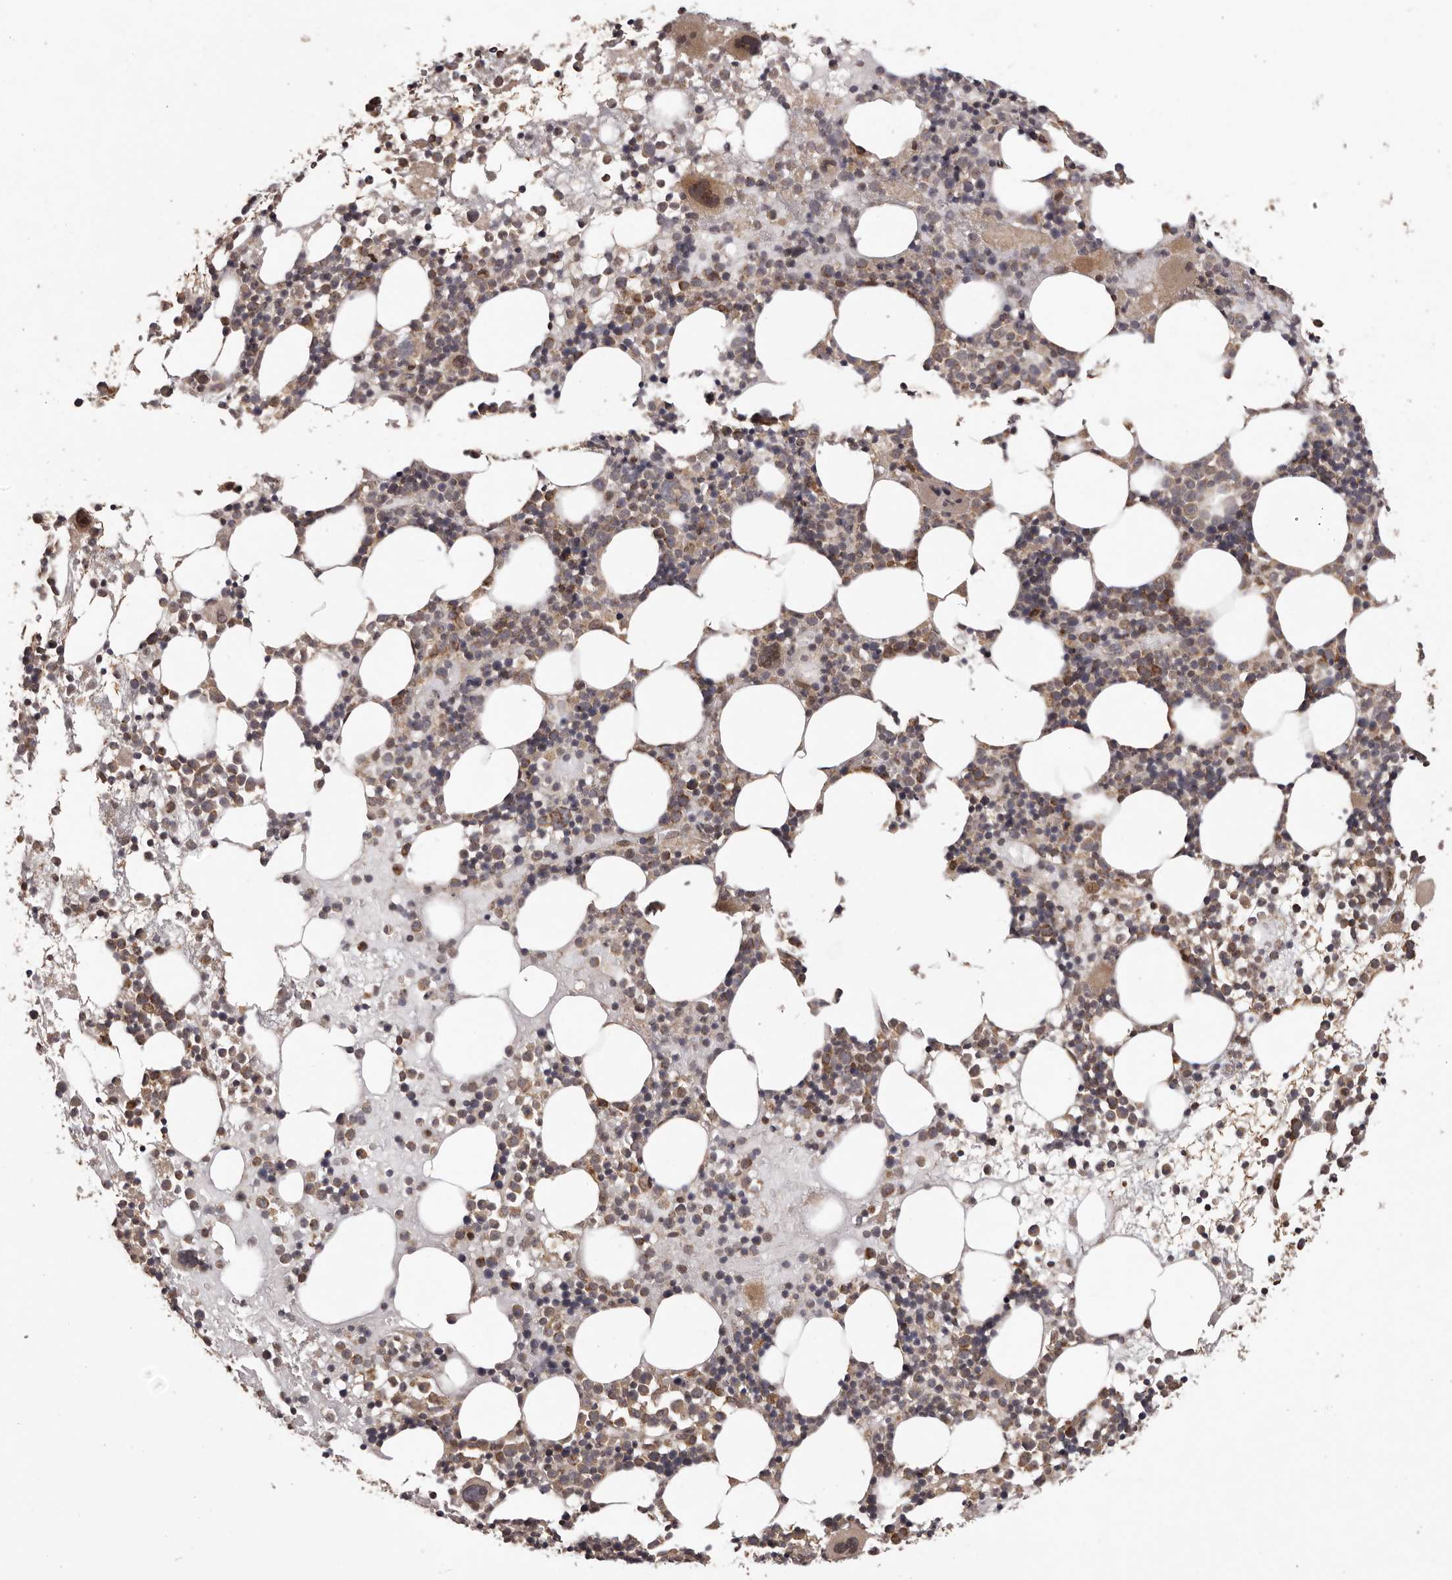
{"staining": {"intensity": "moderate", "quantity": ">75%", "location": "cytoplasmic/membranous"}, "tissue": "bone marrow", "cell_type": "Hematopoietic cells", "image_type": "normal", "snomed": [{"axis": "morphology", "description": "Normal tissue, NOS"}, {"axis": "topography", "description": "Bone marrow"}], "caption": "Immunohistochemical staining of unremarkable human bone marrow demonstrates moderate cytoplasmic/membranous protein staining in about >75% of hematopoietic cells.", "gene": "CHRM2", "patient": {"sex": "female", "age": 57}}